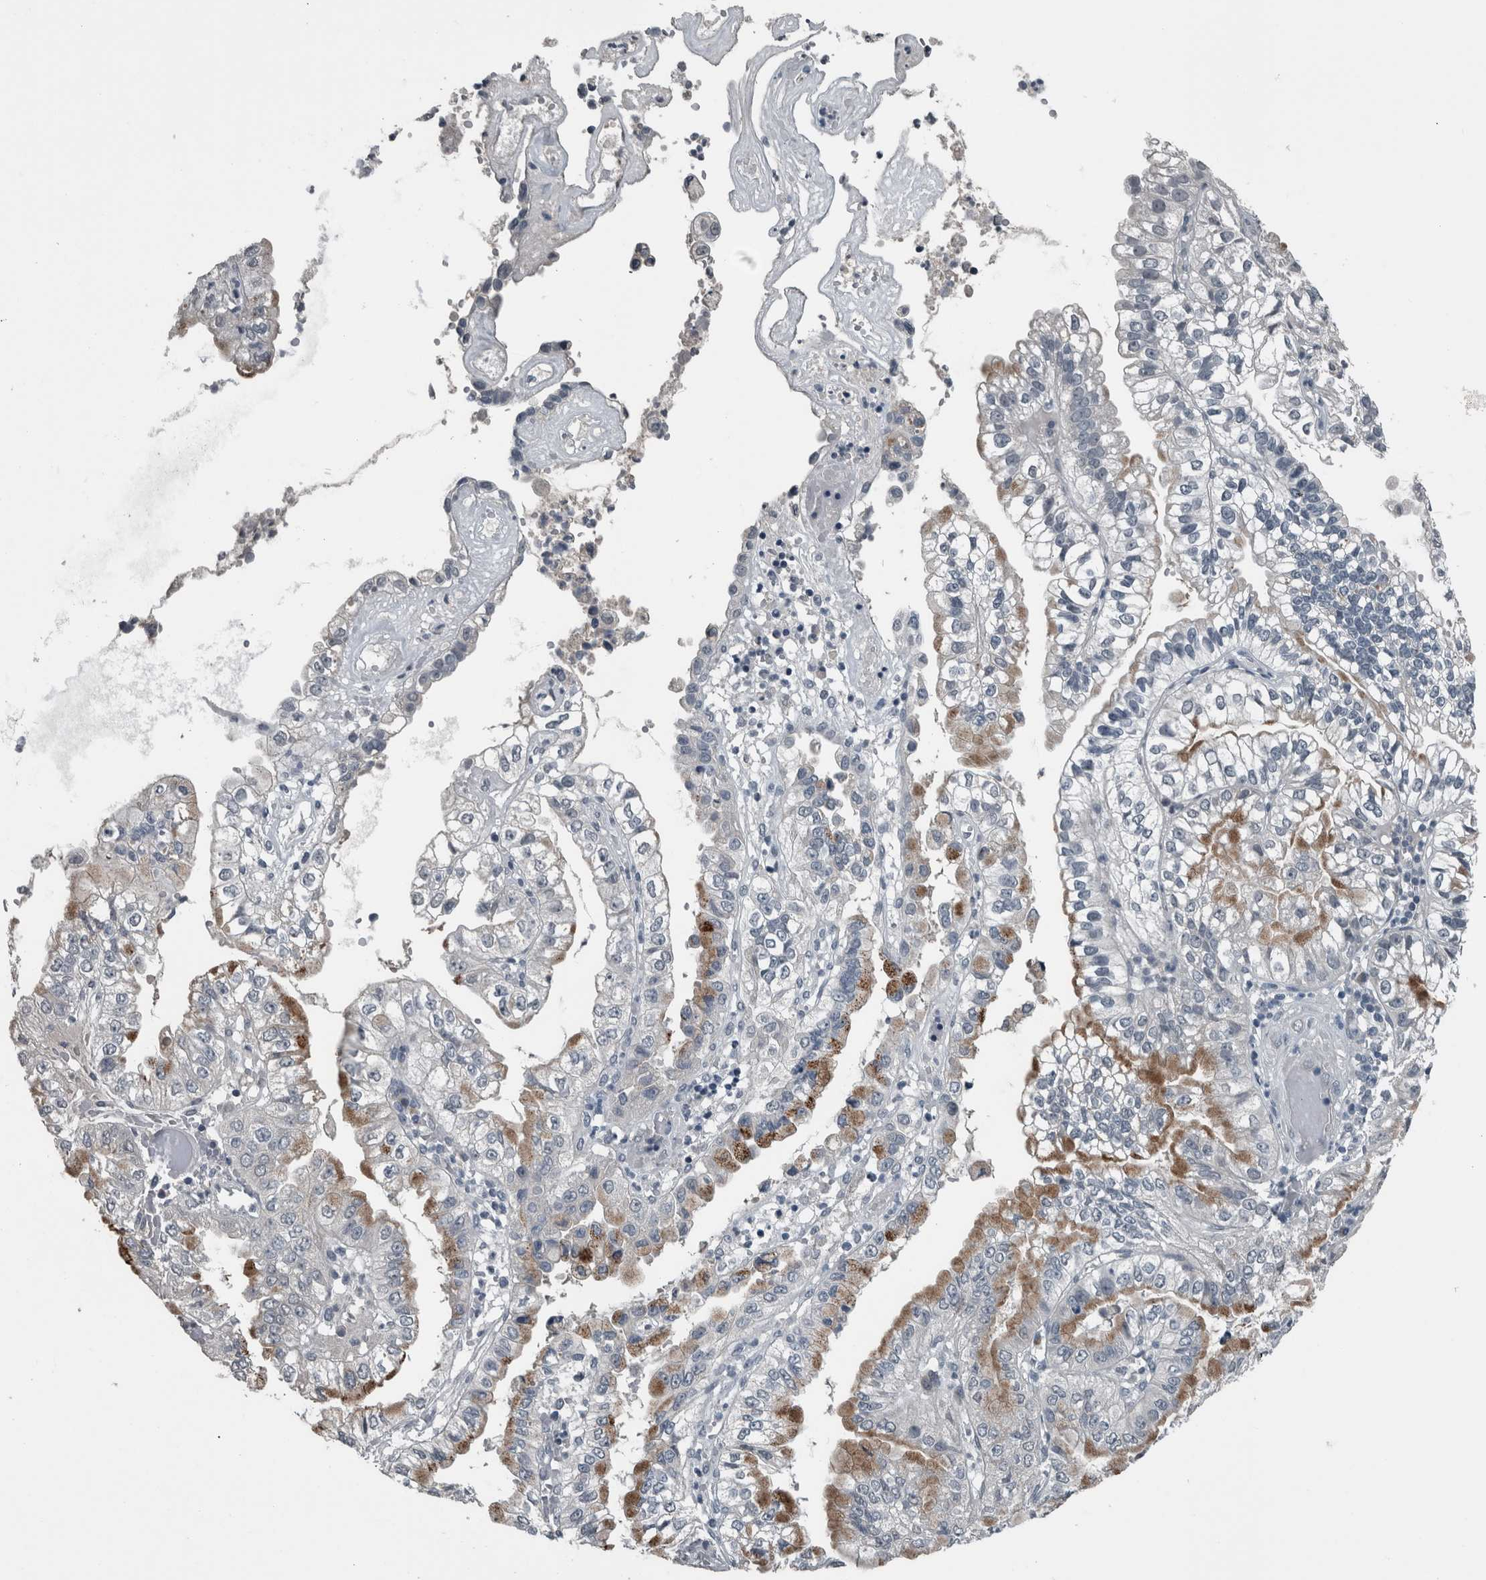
{"staining": {"intensity": "moderate", "quantity": "25%-75%", "location": "cytoplasmic/membranous"}, "tissue": "liver cancer", "cell_type": "Tumor cells", "image_type": "cancer", "snomed": [{"axis": "morphology", "description": "Cholangiocarcinoma"}, {"axis": "topography", "description": "Liver"}], "caption": "DAB (3,3'-diaminobenzidine) immunohistochemical staining of human liver cancer demonstrates moderate cytoplasmic/membranous protein staining in about 25%-75% of tumor cells. (DAB (3,3'-diaminobenzidine) IHC, brown staining for protein, blue staining for nuclei).", "gene": "KRT20", "patient": {"sex": "female", "age": 79}}